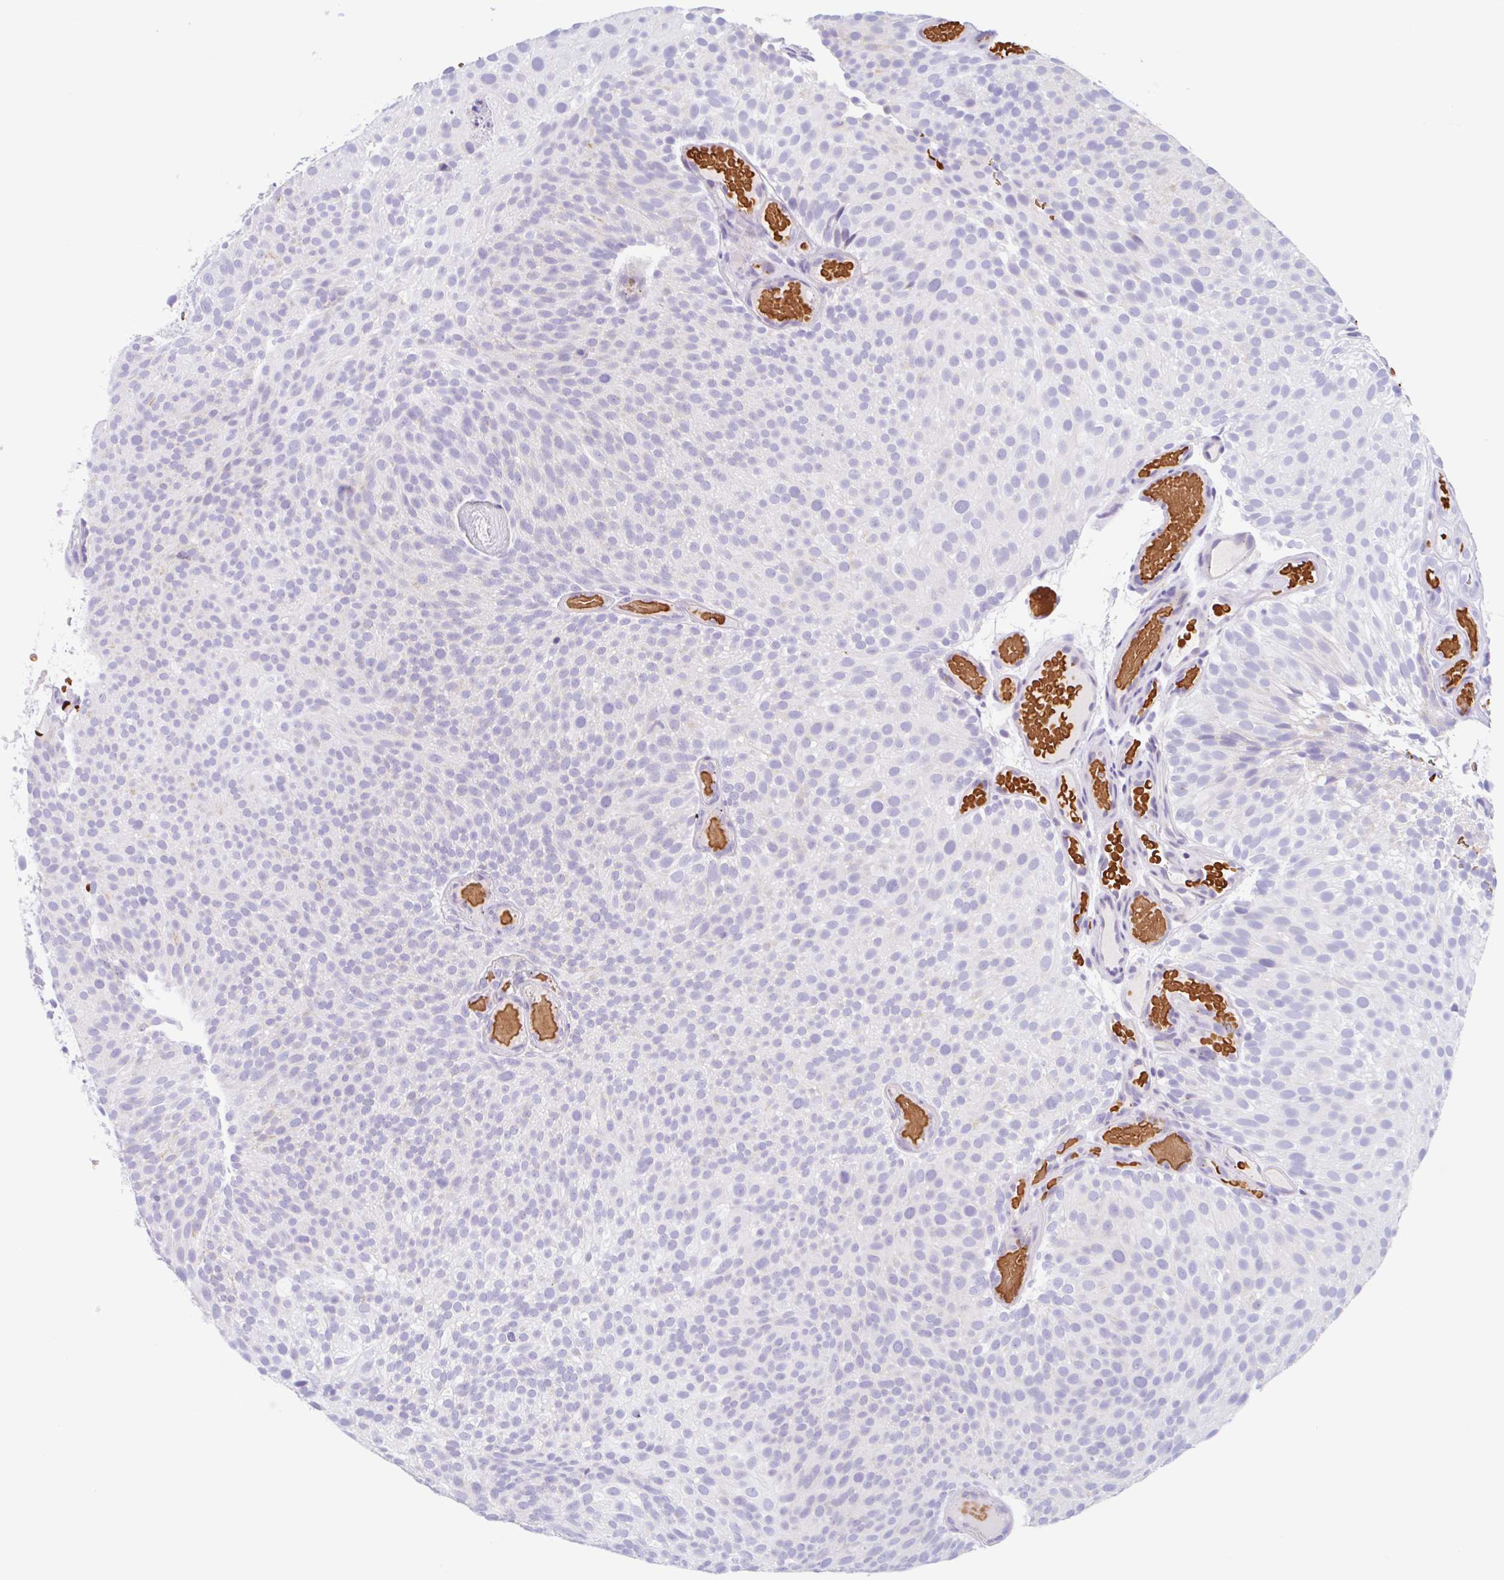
{"staining": {"intensity": "negative", "quantity": "none", "location": "none"}, "tissue": "urothelial cancer", "cell_type": "Tumor cells", "image_type": "cancer", "snomed": [{"axis": "morphology", "description": "Urothelial carcinoma, Low grade"}, {"axis": "topography", "description": "Urinary bladder"}], "caption": "Tumor cells are negative for brown protein staining in low-grade urothelial carcinoma. (Stains: DAB immunohistochemistry with hematoxylin counter stain, Microscopy: brightfield microscopy at high magnification).", "gene": "ANKRD9", "patient": {"sex": "male", "age": 78}}